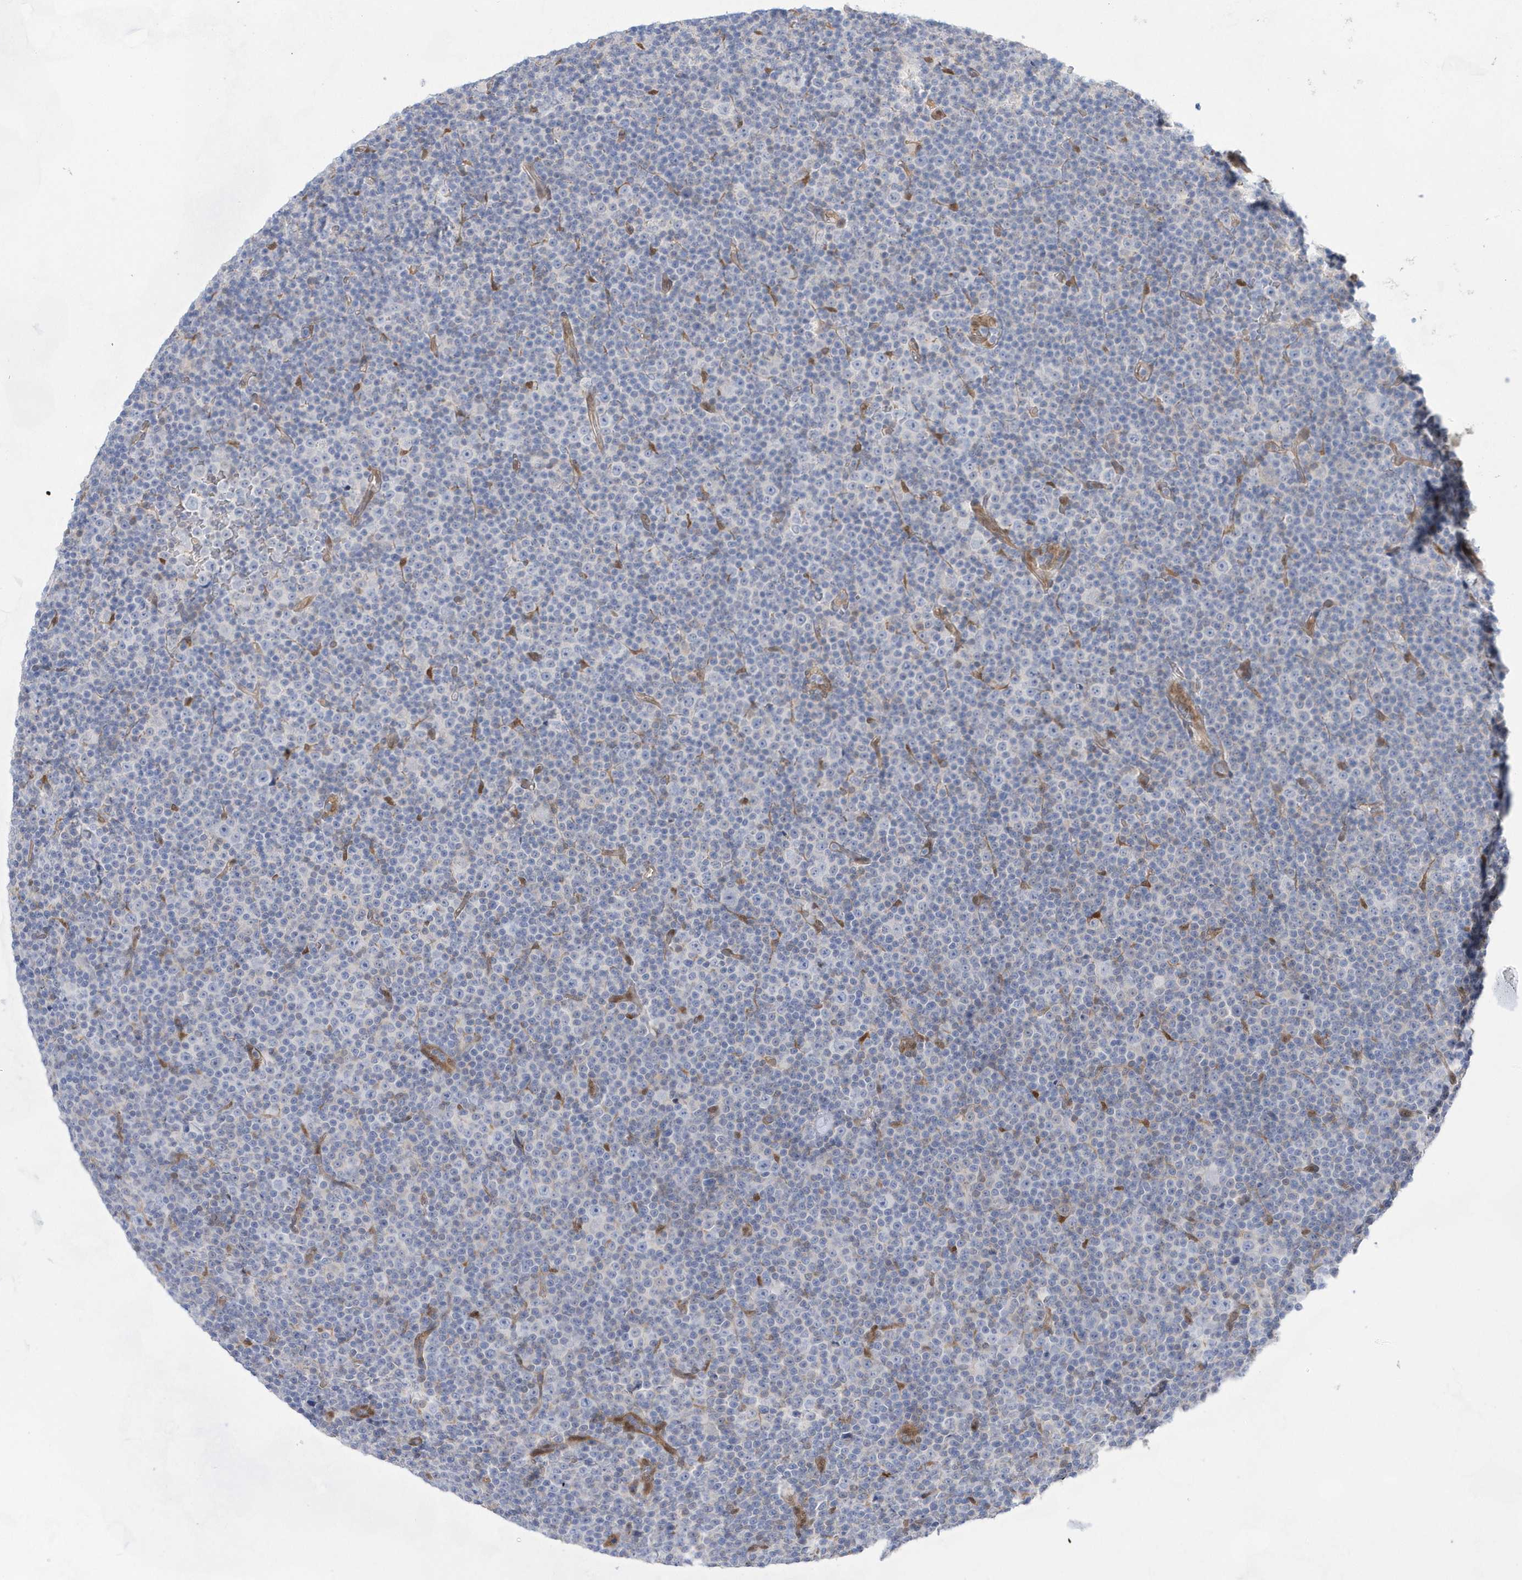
{"staining": {"intensity": "negative", "quantity": "none", "location": "none"}, "tissue": "lymphoma", "cell_type": "Tumor cells", "image_type": "cancer", "snomed": [{"axis": "morphology", "description": "Malignant lymphoma, non-Hodgkin's type, Low grade"}, {"axis": "topography", "description": "Lymph node"}], "caption": "Lymphoma stained for a protein using immunohistochemistry (IHC) reveals no staining tumor cells.", "gene": "BDH2", "patient": {"sex": "female", "age": 67}}